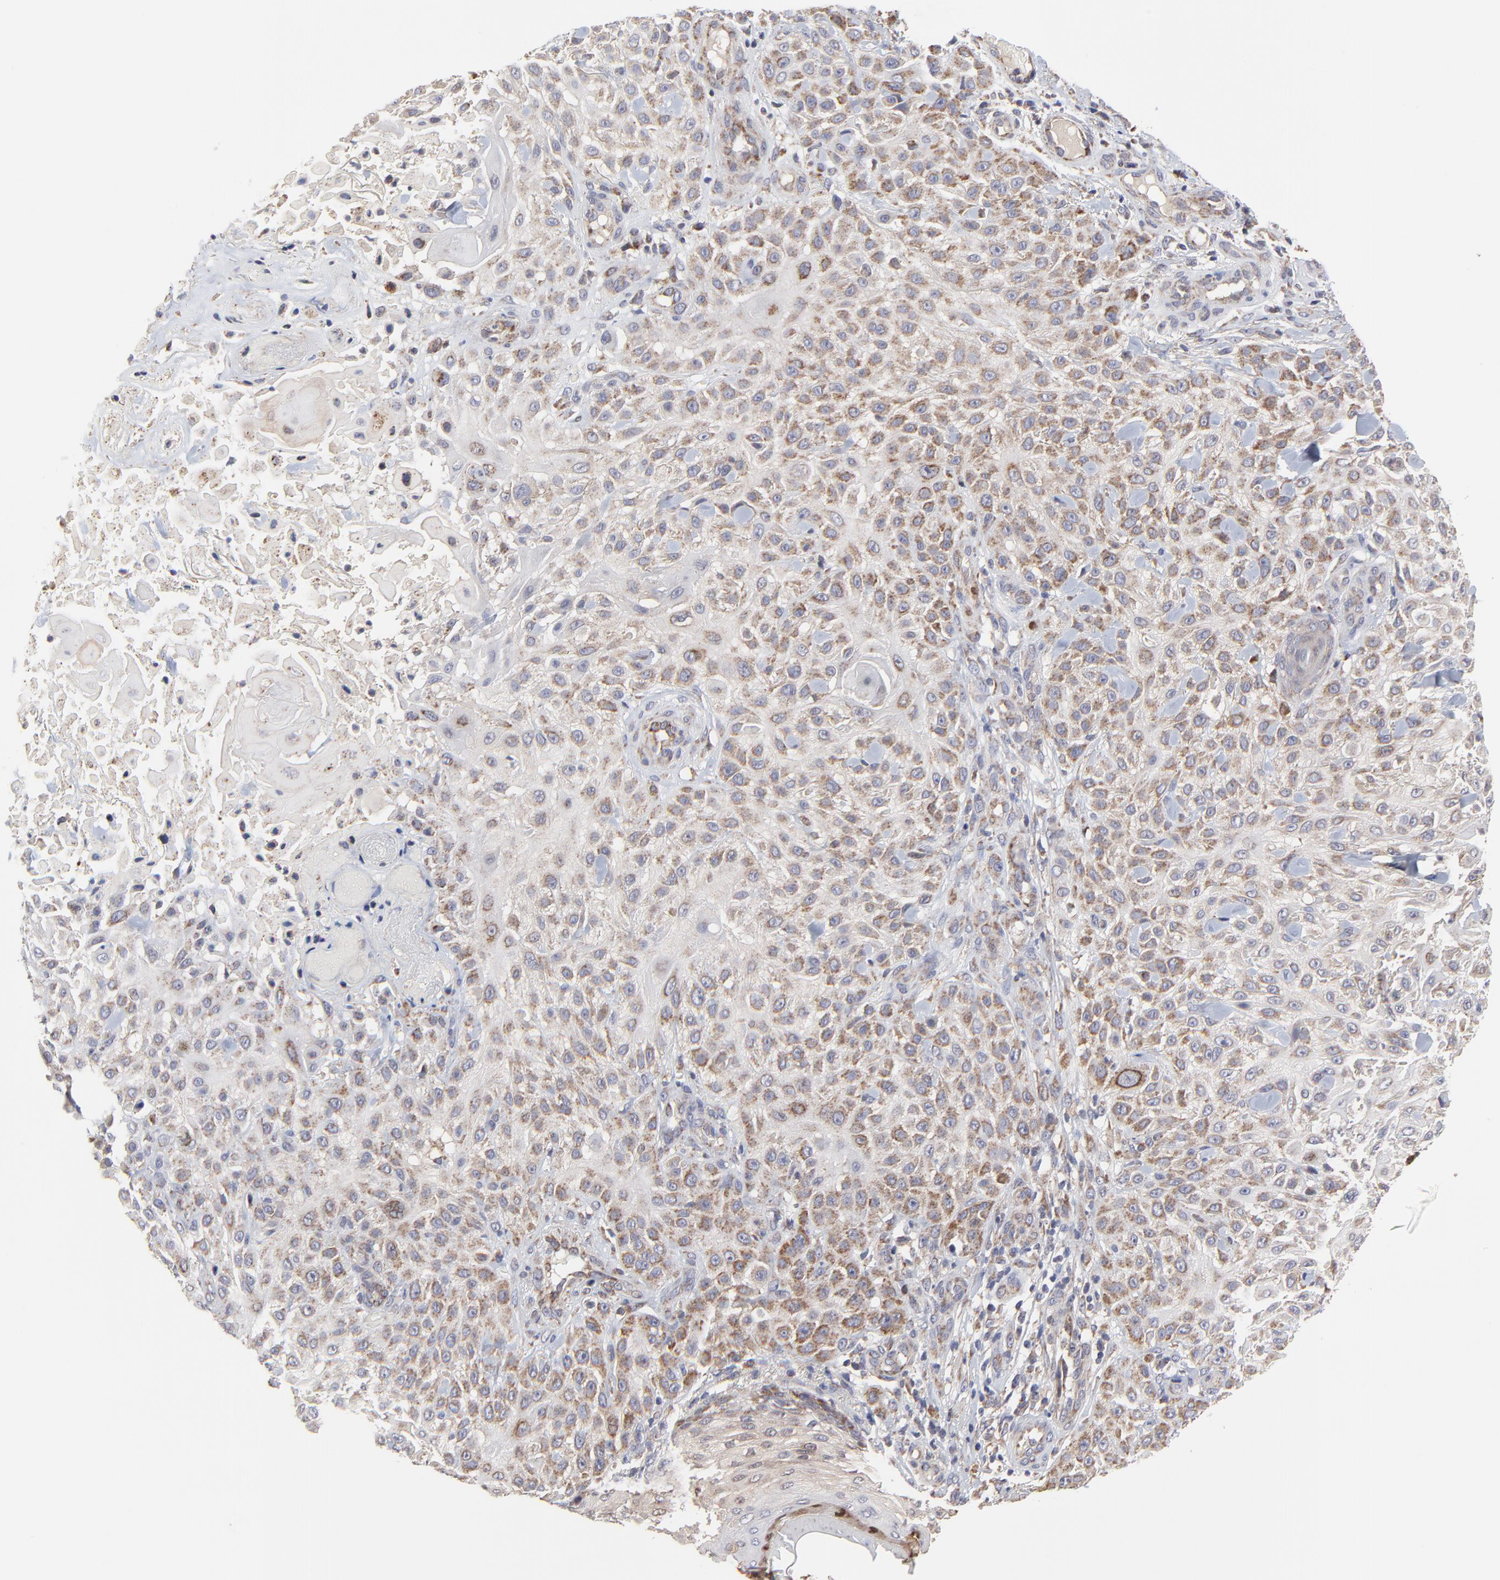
{"staining": {"intensity": "weak", "quantity": "<25%", "location": "cytoplasmic/membranous"}, "tissue": "skin cancer", "cell_type": "Tumor cells", "image_type": "cancer", "snomed": [{"axis": "morphology", "description": "Squamous cell carcinoma, NOS"}, {"axis": "topography", "description": "Skin"}], "caption": "Immunohistochemical staining of skin cancer exhibits no significant positivity in tumor cells. The staining was performed using DAB to visualize the protein expression in brown, while the nuclei were stained in blue with hematoxylin (Magnification: 20x).", "gene": "ZNF550", "patient": {"sex": "female", "age": 42}}